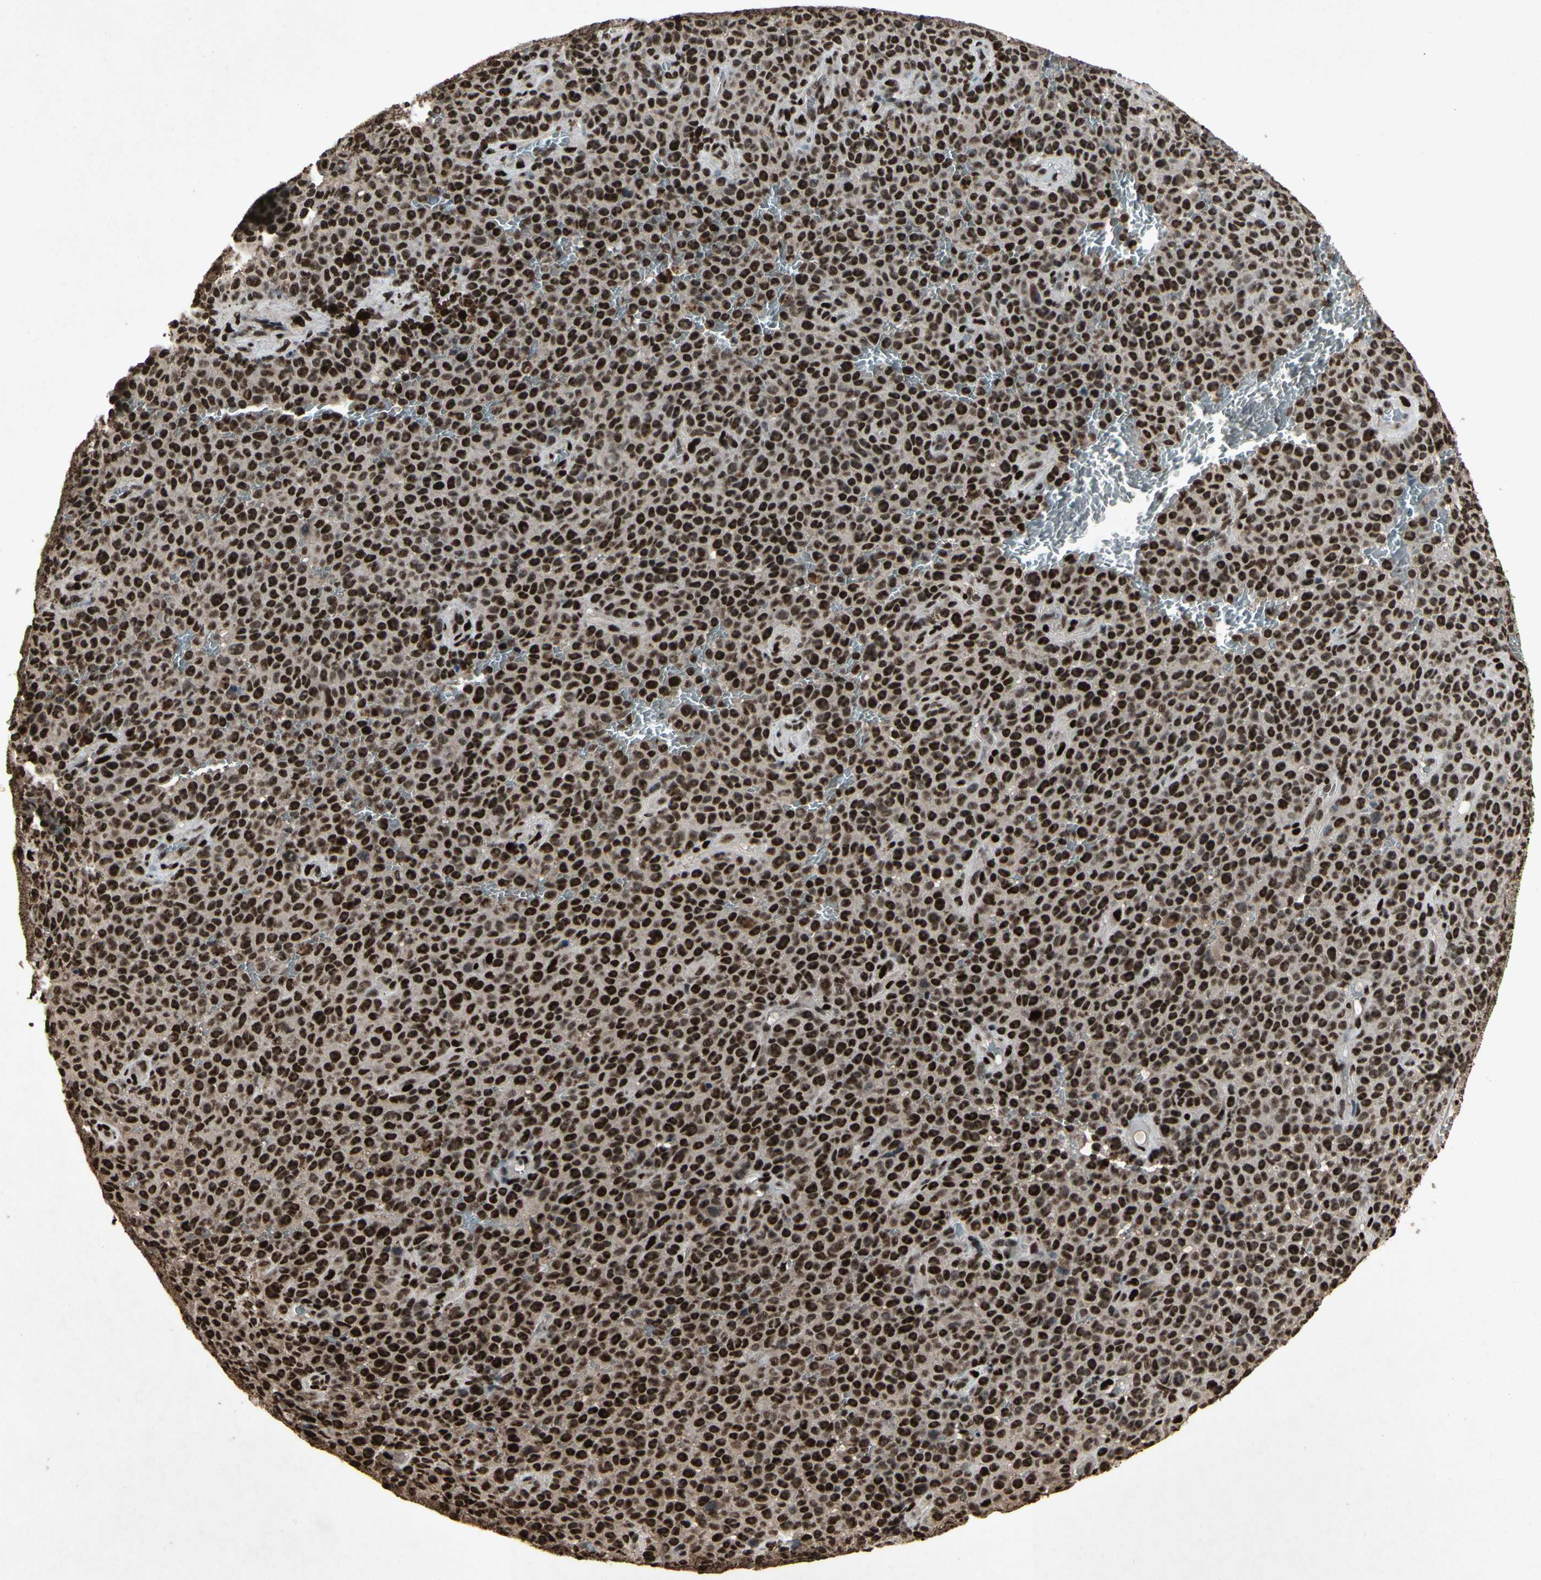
{"staining": {"intensity": "strong", "quantity": ">75%", "location": "nuclear"}, "tissue": "melanoma", "cell_type": "Tumor cells", "image_type": "cancer", "snomed": [{"axis": "morphology", "description": "Malignant melanoma, NOS"}, {"axis": "topography", "description": "Skin"}], "caption": "Protein expression analysis of melanoma displays strong nuclear staining in approximately >75% of tumor cells.", "gene": "TBX2", "patient": {"sex": "female", "age": 82}}